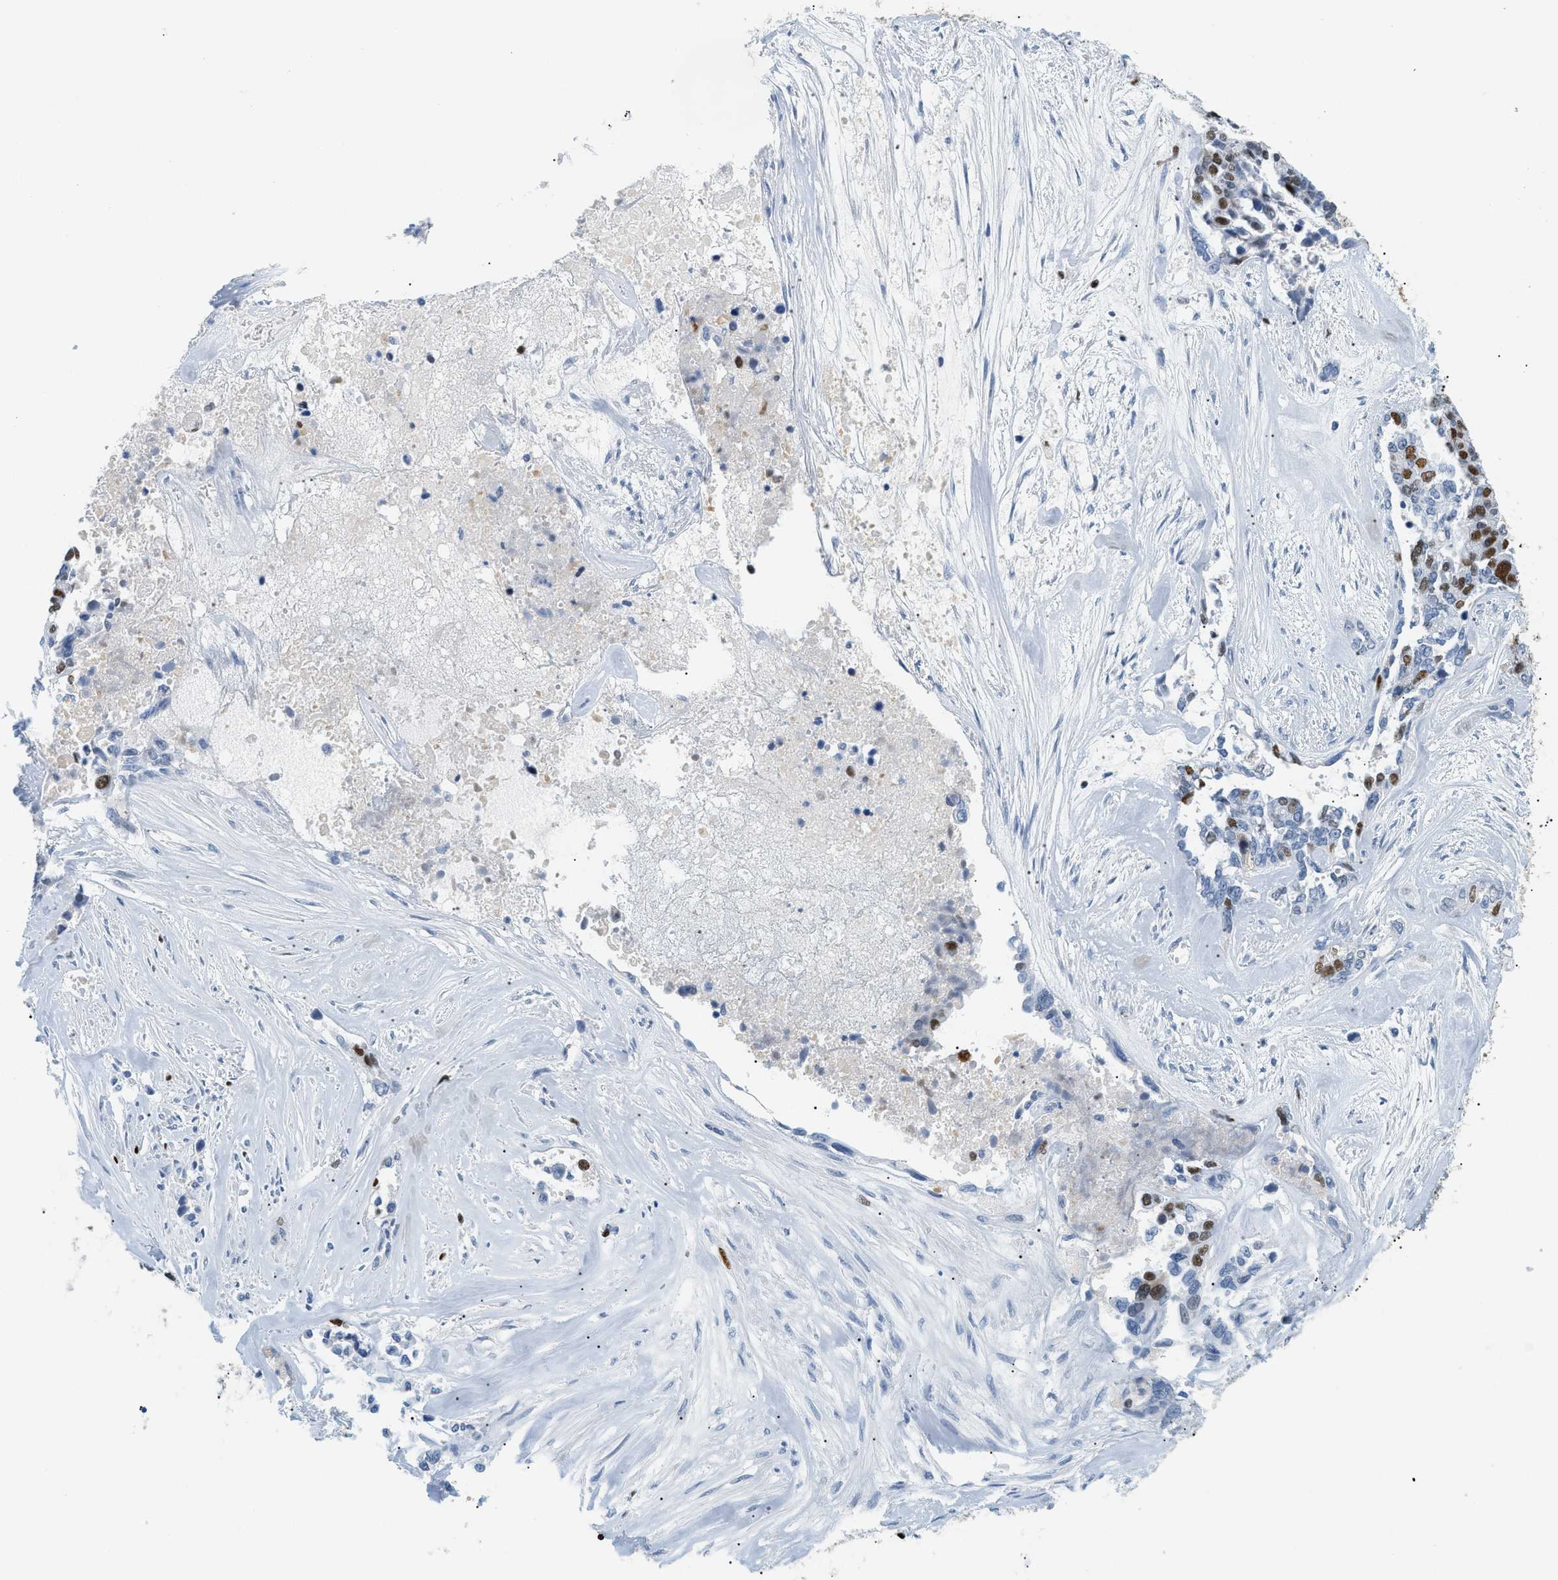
{"staining": {"intensity": "strong", "quantity": "25%-75%", "location": "nuclear"}, "tissue": "ovarian cancer", "cell_type": "Tumor cells", "image_type": "cancer", "snomed": [{"axis": "morphology", "description": "Cystadenocarcinoma, serous, NOS"}, {"axis": "topography", "description": "Ovary"}], "caption": "A brown stain labels strong nuclear expression of a protein in human ovarian cancer tumor cells.", "gene": "MCM7", "patient": {"sex": "female", "age": 44}}